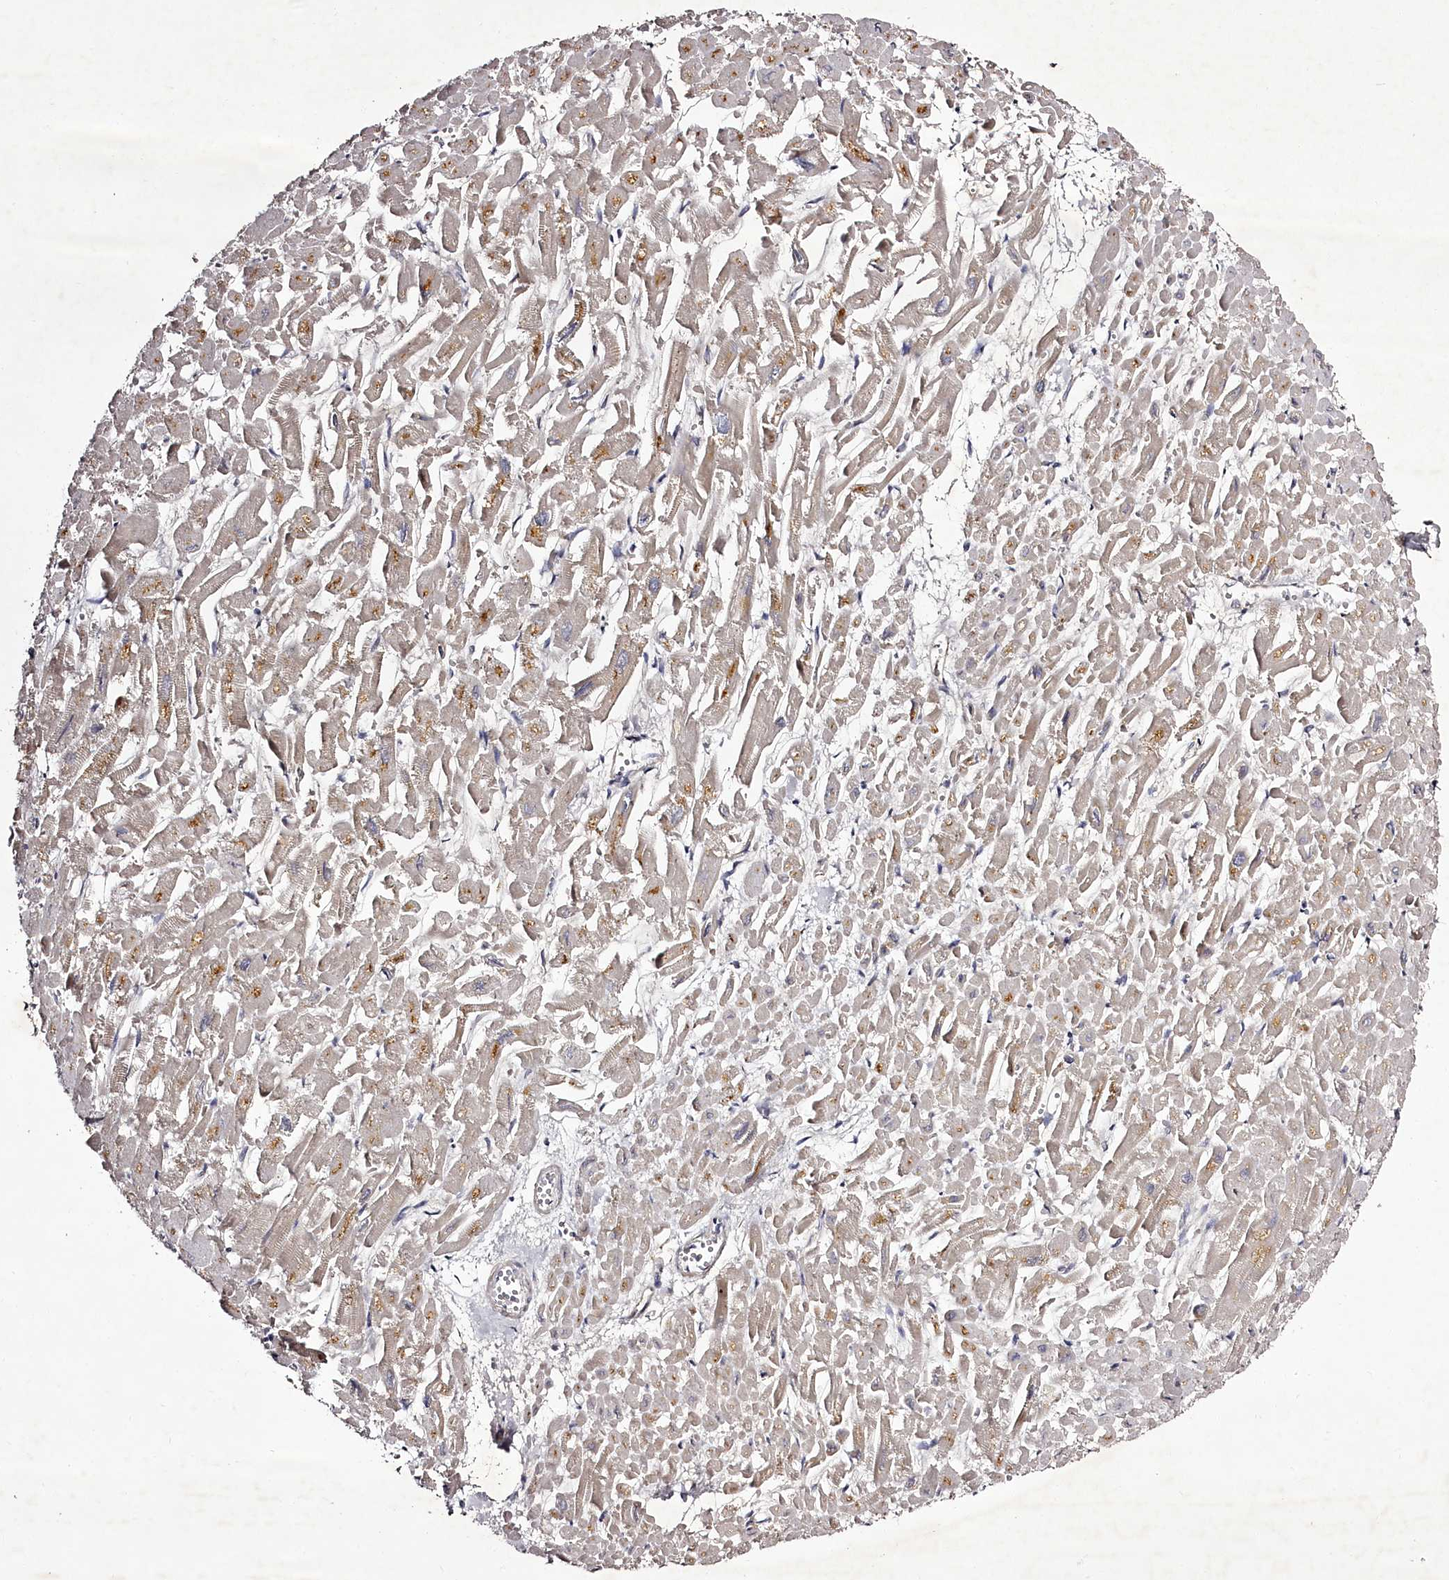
{"staining": {"intensity": "moderate", "quantity": "<25%", "location": "cytoplasmic/membranous"}, "tissue": "heart muscle", "cell_type": "Cardiomyocytes", "image_type": "normal", "snomed": [{"axis": "morphology", "description": "Normal tissue, NOS"}, {"axis": "topography", "description": "Heart"}], "caption": "Heart muscle stained for a protein reveals moderate cytoplasmic/membranous positivity in cardiomyocytes. (brown staining indicates protein expression, while blue staining denotes nuclei).", "gene": "RBMXL2", "patient": {"sex": "male", "age": 54}}